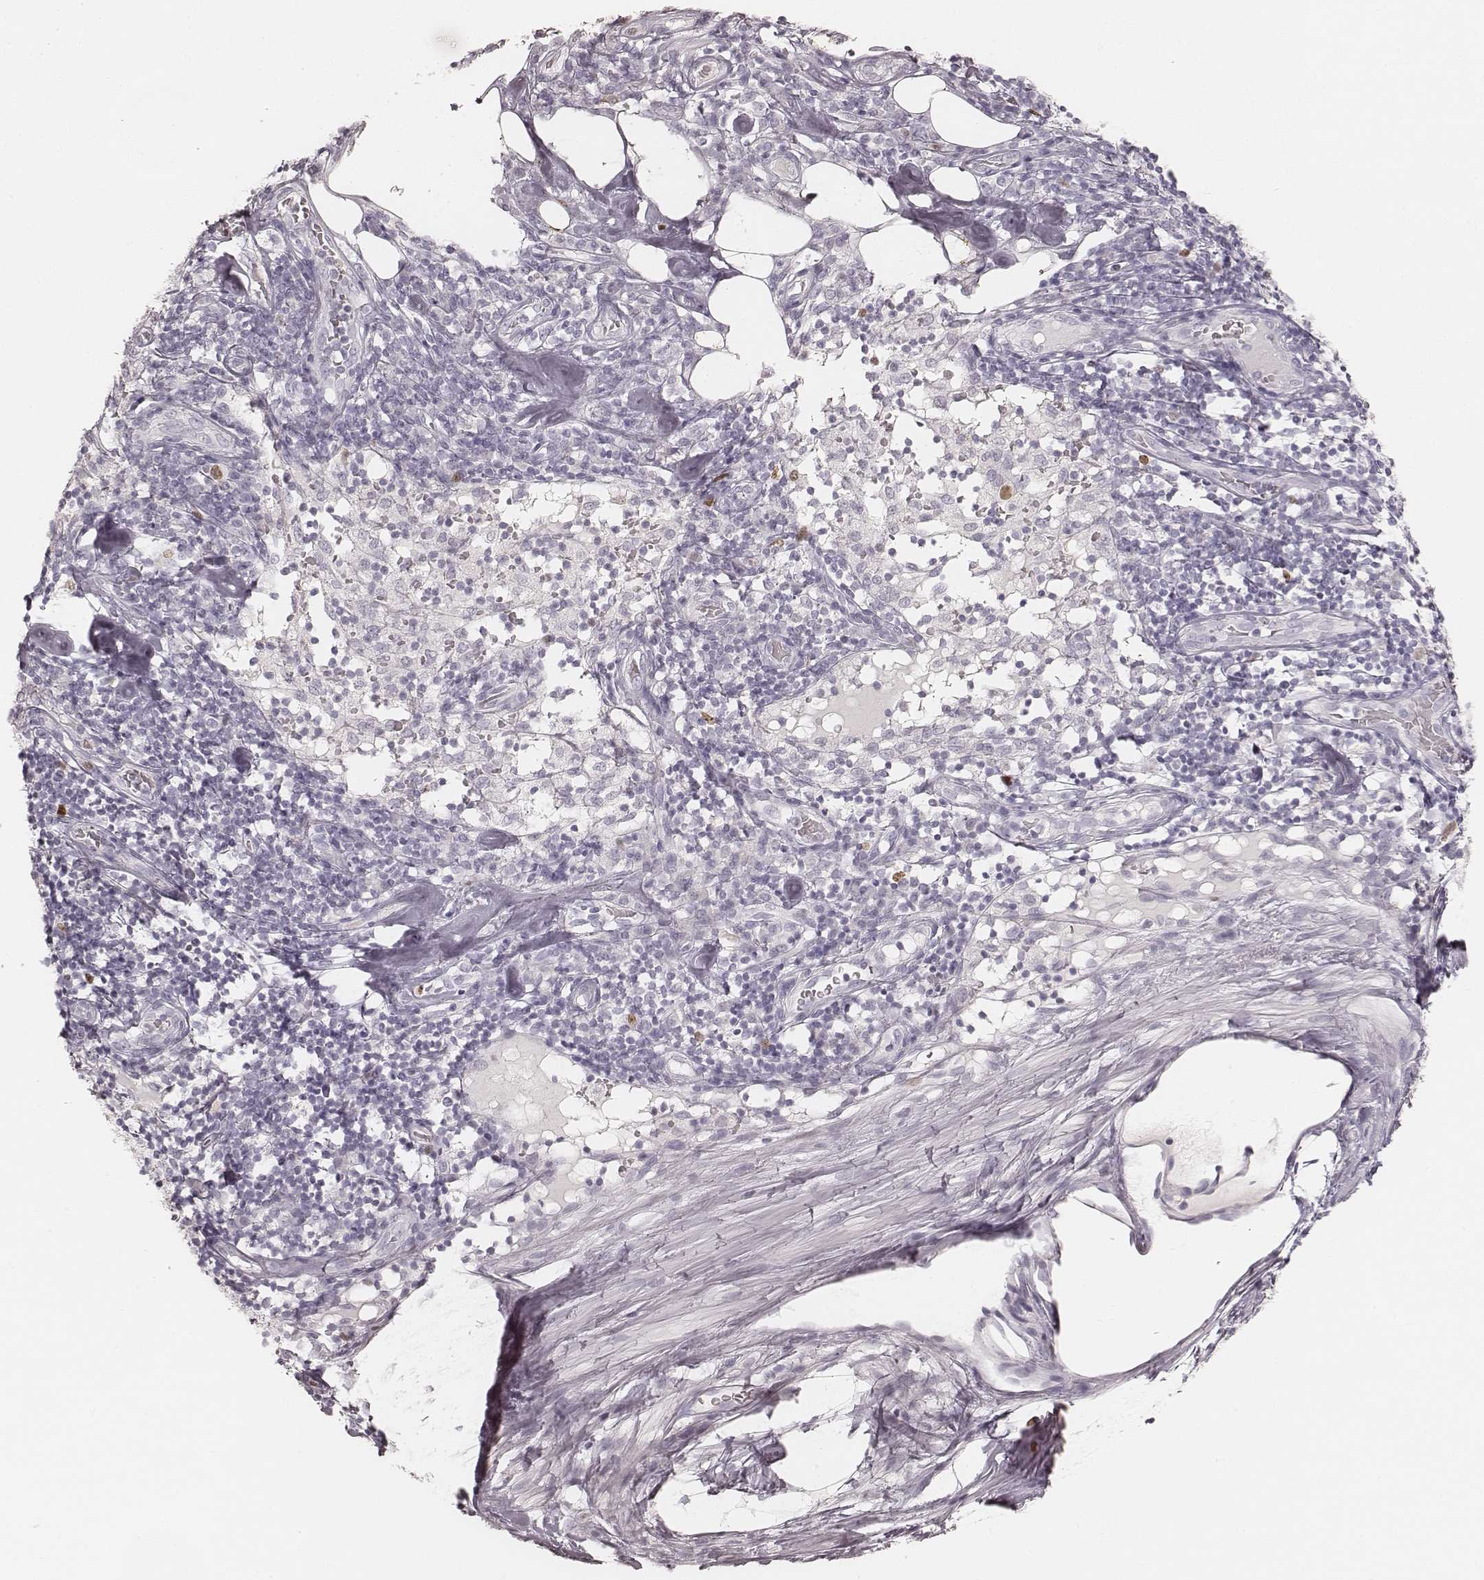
{"staining": {"intensity": "negative", "quantity": "none", "location": "none"}, "tissue": "melanoma", "cell_type": "Tumor cells", "image_type": "cancer", "snomed": [{"axis": "morphology", "description": "Malignant melanoma, Metastatic site"}, {"axis": "topography", "description": "Lymph node"}], "caption": "Immunohistochemistry of human malignant melanoma (metastatic site) reveals no staining in tumor cells.", "gene": "TEX37", "patient": {"sex": "female", "age": 64}}